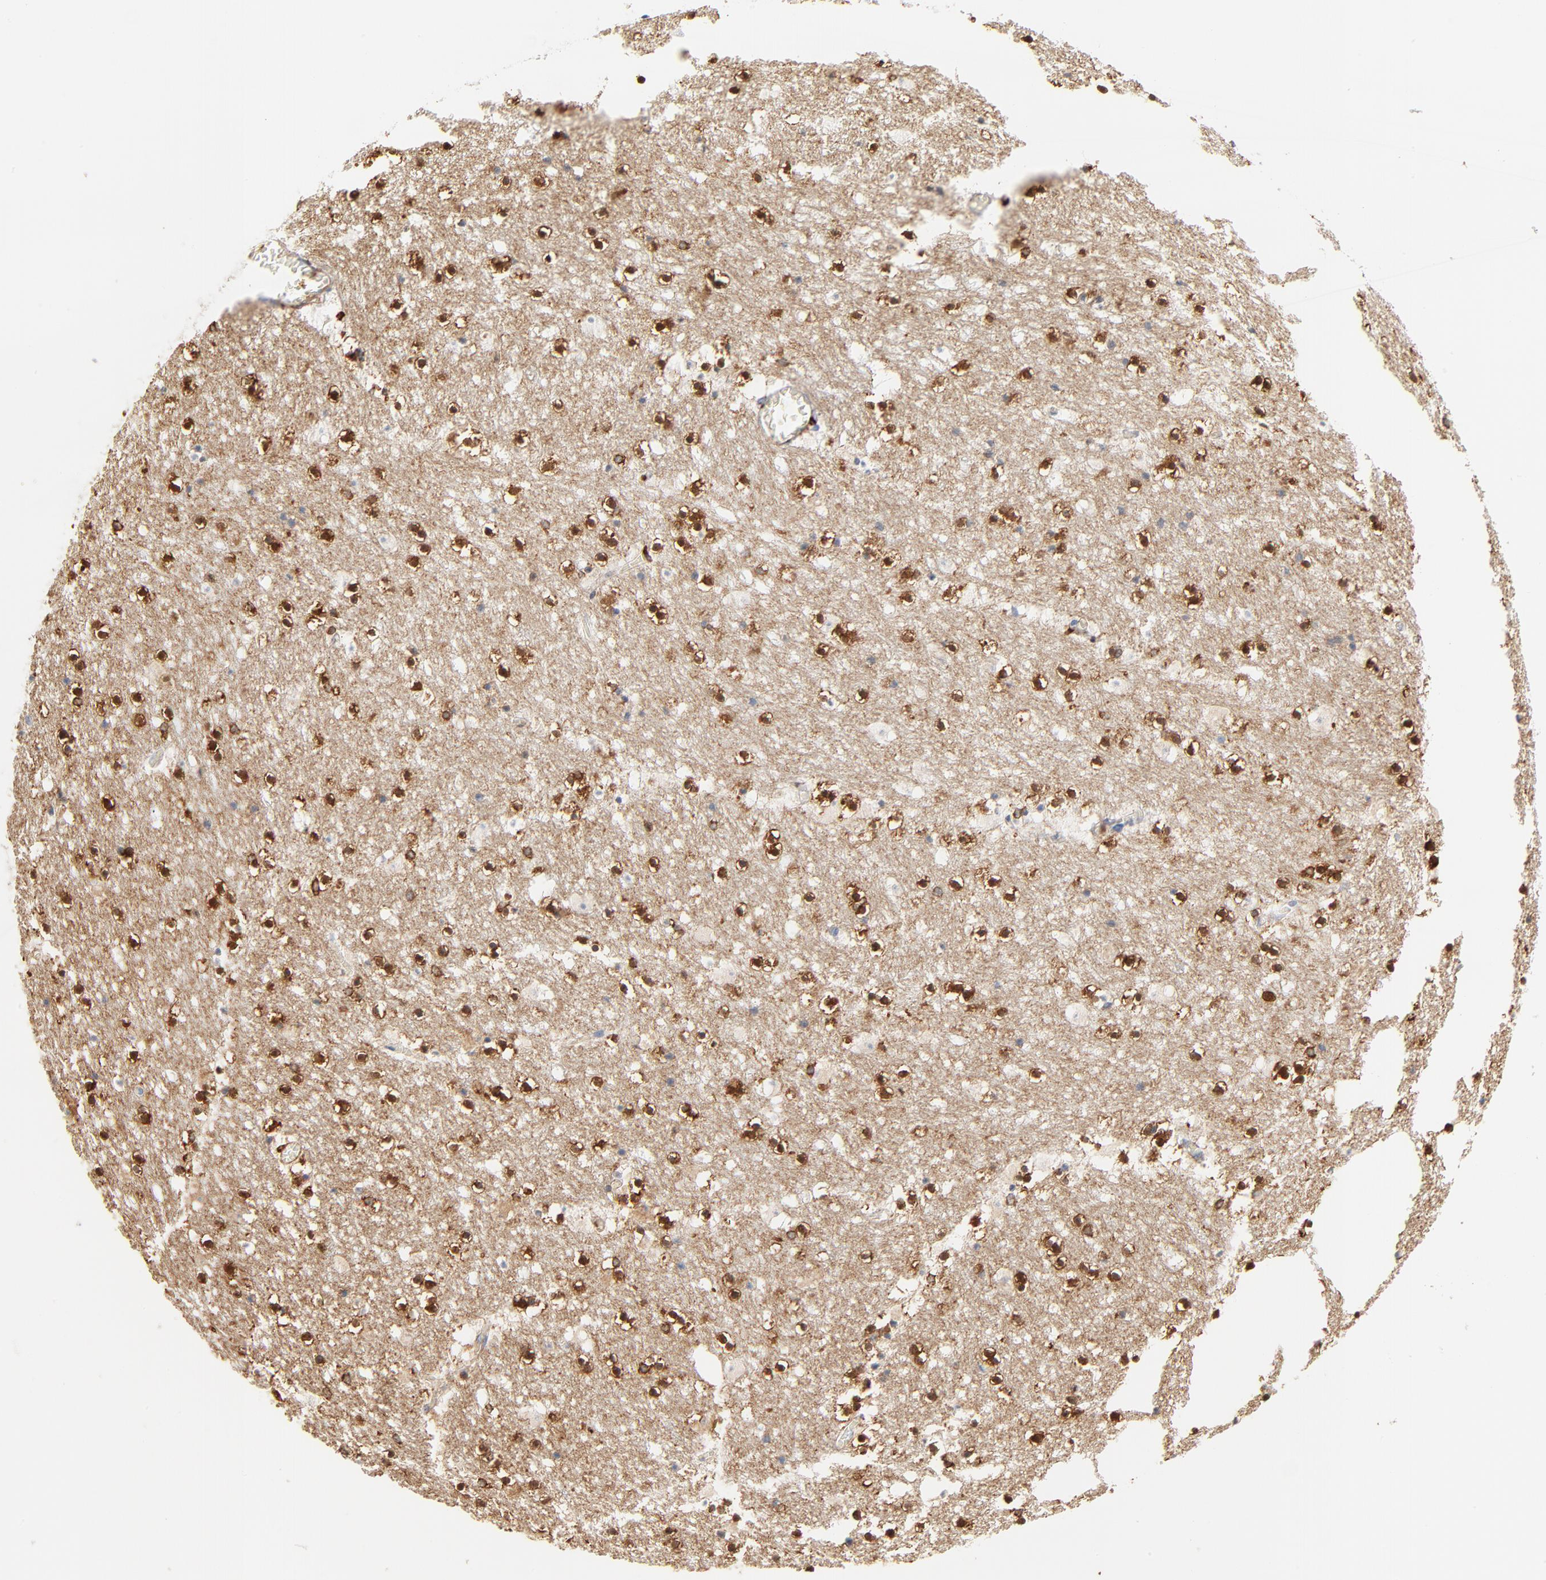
{"staining": {"intensity": "moderate", "quantity": ">75%", "location": "cytoplasmic/membranous"}, "tissue": "caudate", "cell_type": "Glial cells", "image_type": "normal", "snomed": [{"axis": "morphology", "description": "Normal tissue, NOS"}, {"axis": "topography", "description": "Lateral ventricle wall"}], "caption": "Immunohistochemistry (IHC) micrograph of unremarkable human caudate stained for a protein (brown), which reveals medium levels of moderate cytoplasmic/membranous expression in approximately >75% of glial cells.", "gene": "SH3KBP1", "patient": {"sex": "male", "age": 45}}